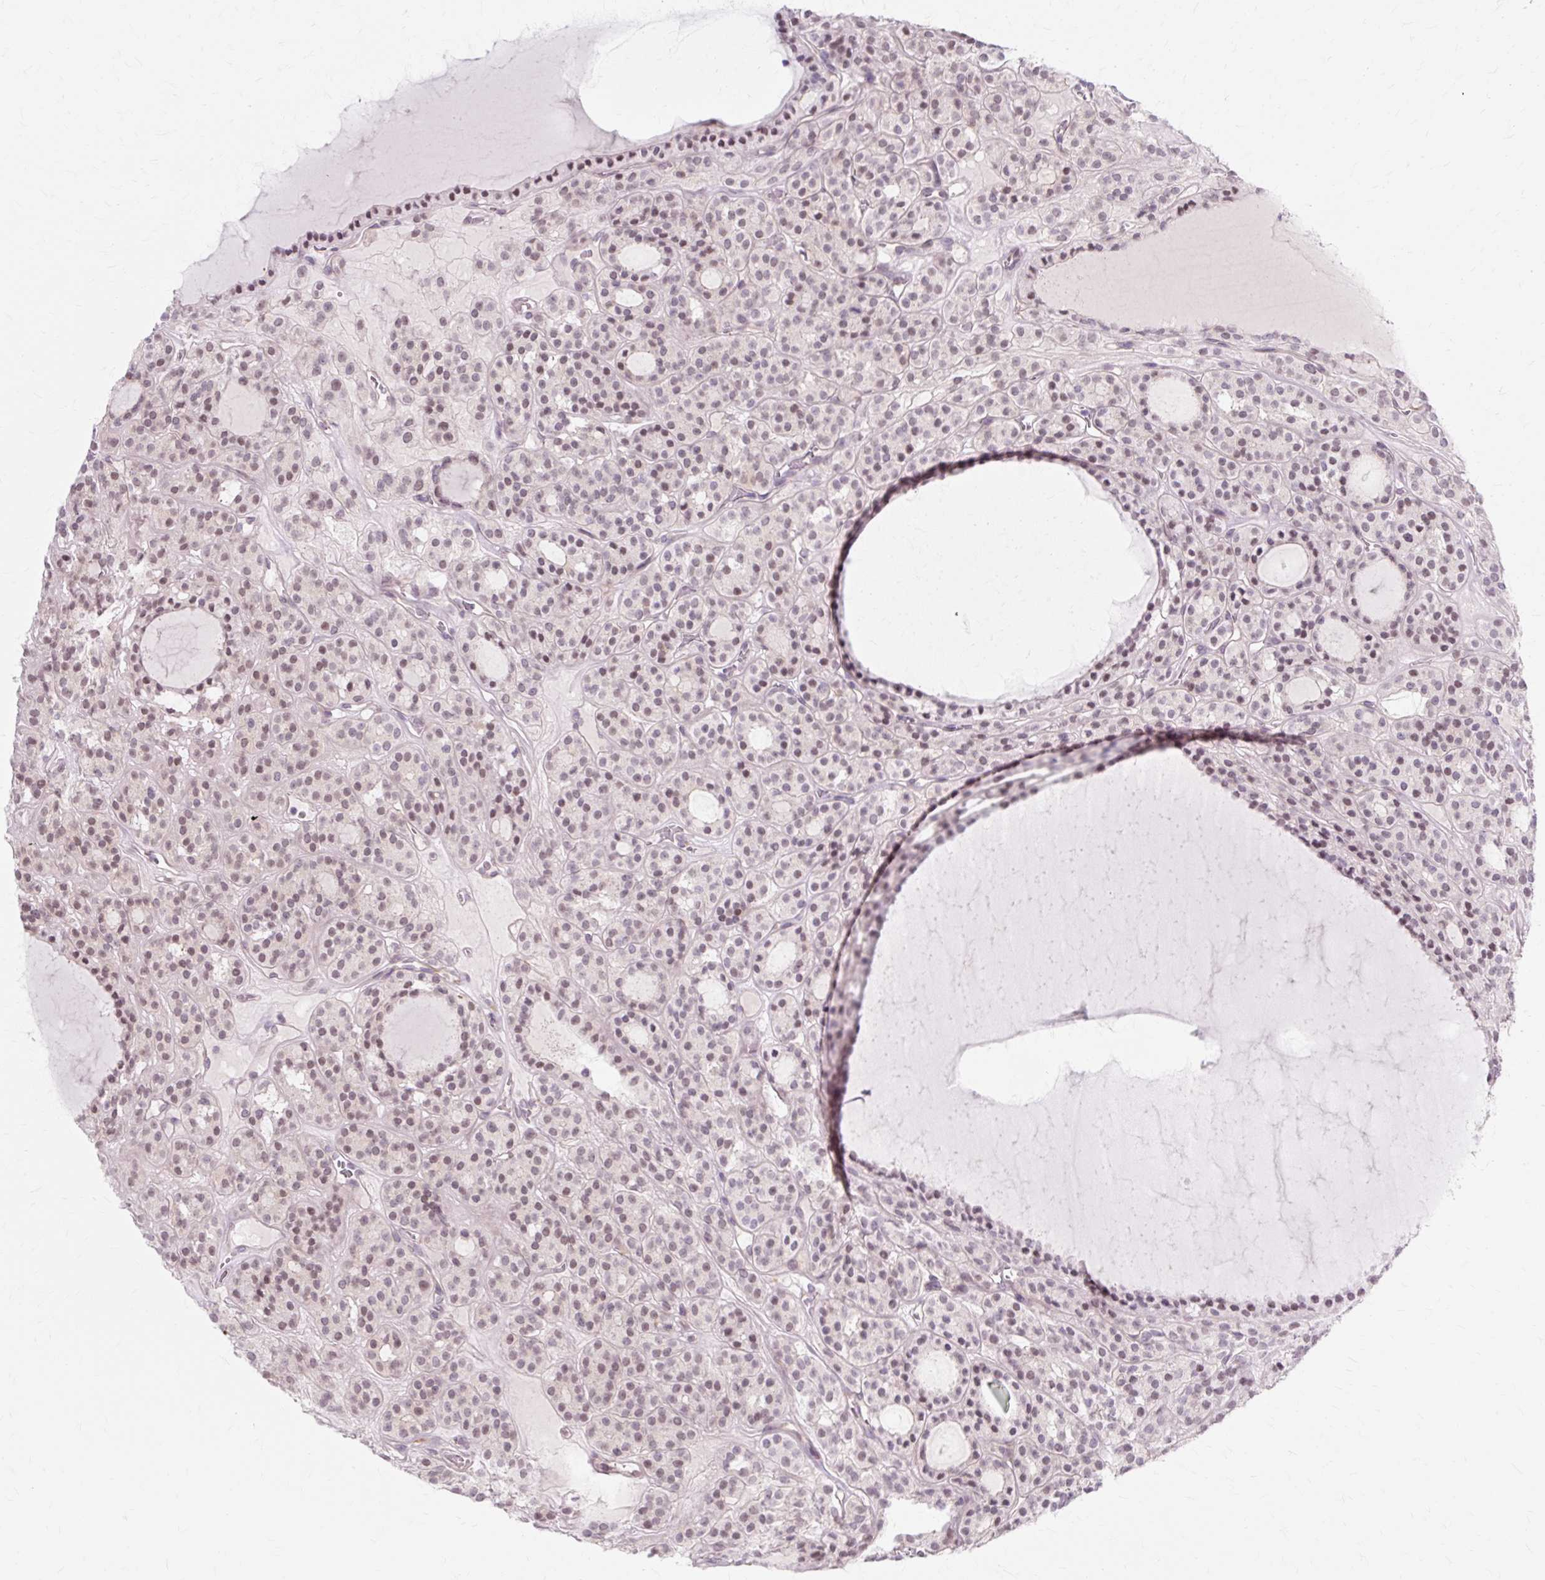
{"staining": {"intensity": "moderate", "quantity": "25%-75%", "location": "nuclear"}, "tissue": "thyroid cancer", "cell_type": "Tumor cells", "image_type": "cancer", "snomed": [{"axis": "morphology", "description": "Follicular adenoma carcinoma, NOS"}, {"axis": "topography", "description": "Thyroid gland"}], "caption": "Thyroid cancer (follicular adenoma carcinoma) stained for a protein exhibits moderate nuclear positivity in tumor cells.", "gene": "ZNF35", "patient": {"sex": "female", "age": 63}}